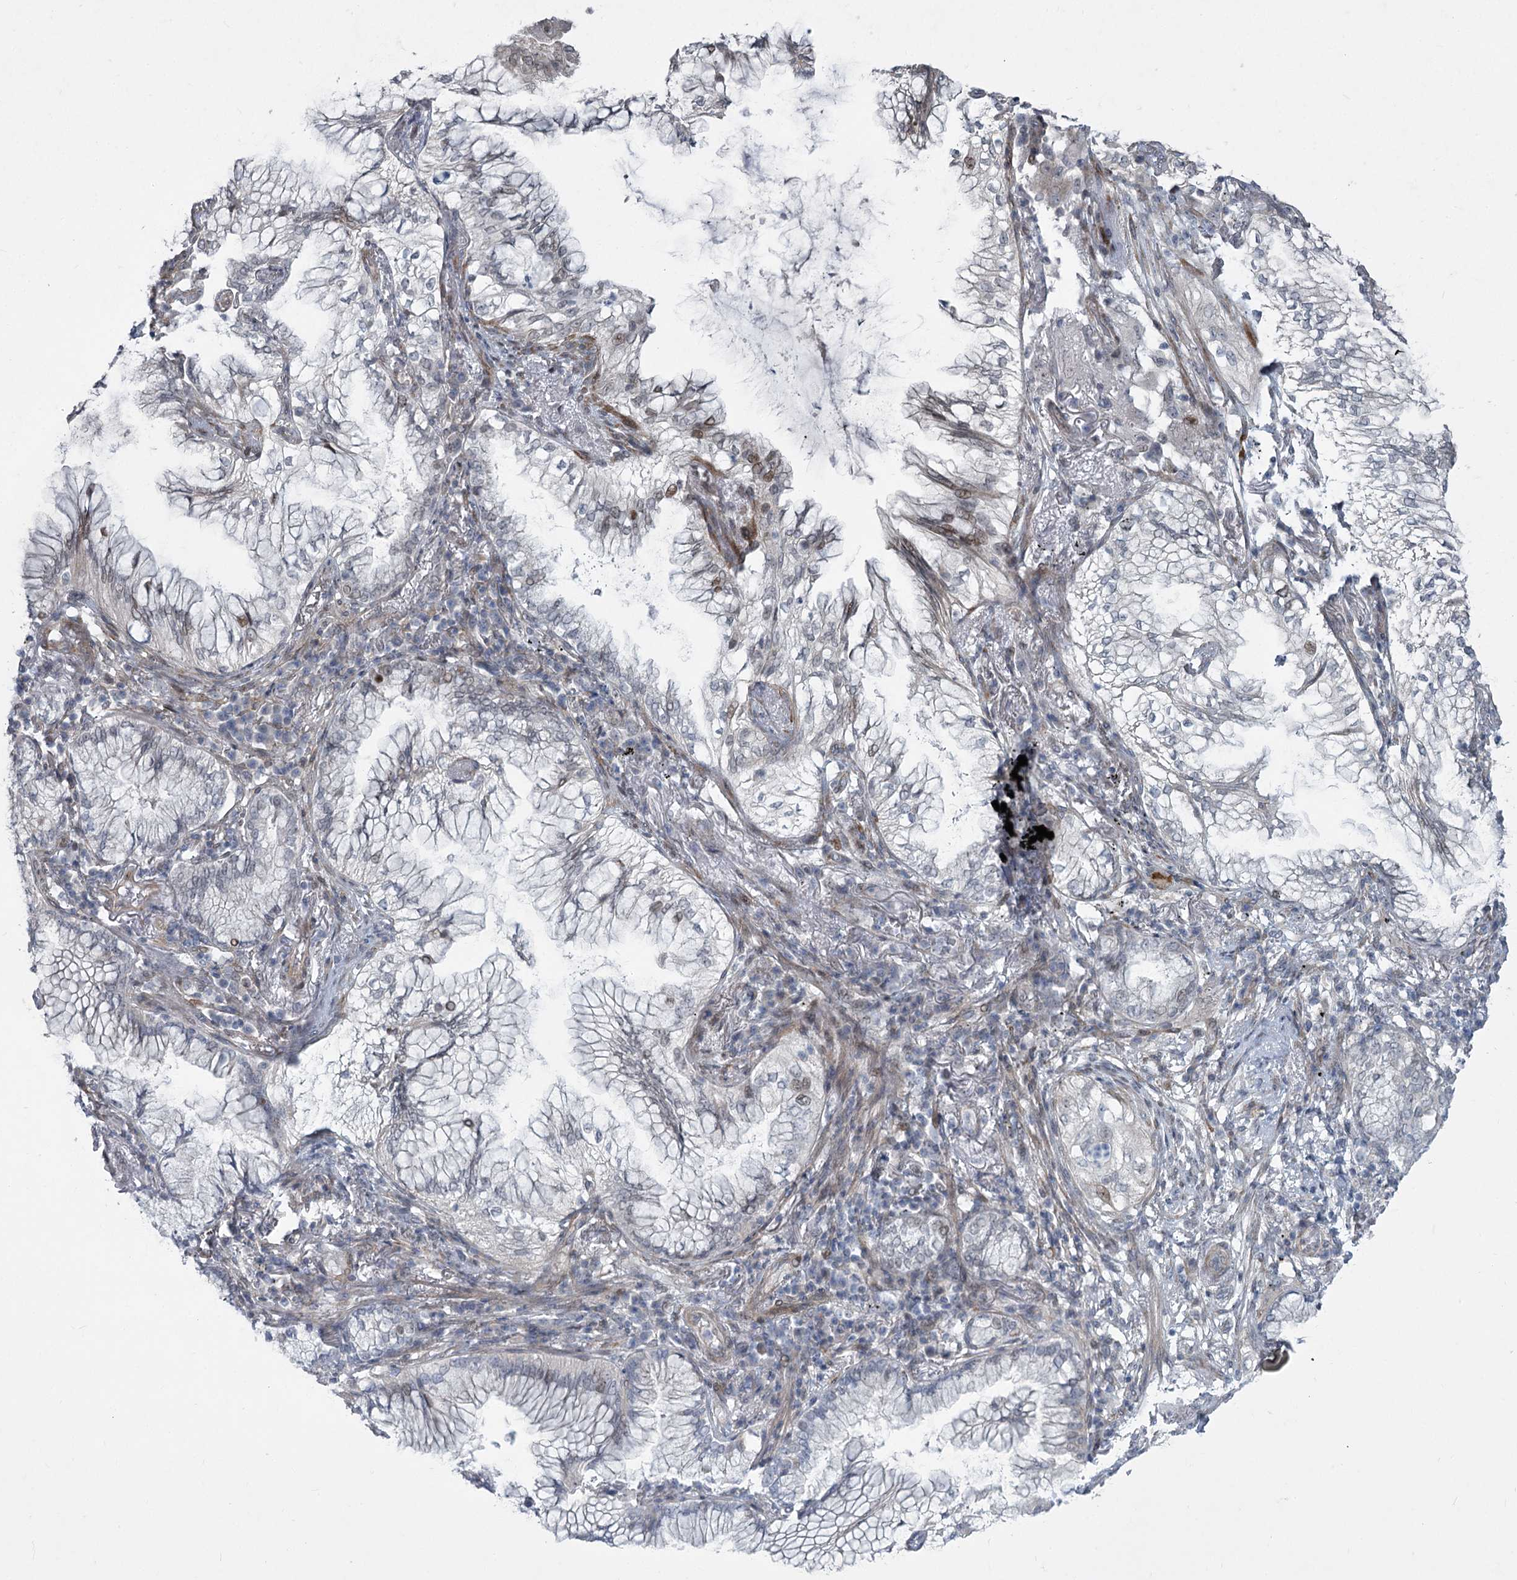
{"staining": {"intensity": "moderate", "quantity": "<25%", "location": "nuclear"}, "tissue": "lung cancer", "cell_type": "Tumor cells", "image_type": "cancer", "snomed": [{"axis": "morphology", "description": "Adenocarcinoma, NOS"}, {"axis": "topography", "description": "Lung"}], "caption": "Immunohistochemical staining of lung adenocarcinoma shows low levels of moderate nuclear protein staining in about <25% of tumor cells.", "gene": "ABITRAM", "patient": {"sex": "female", "age": 70}}